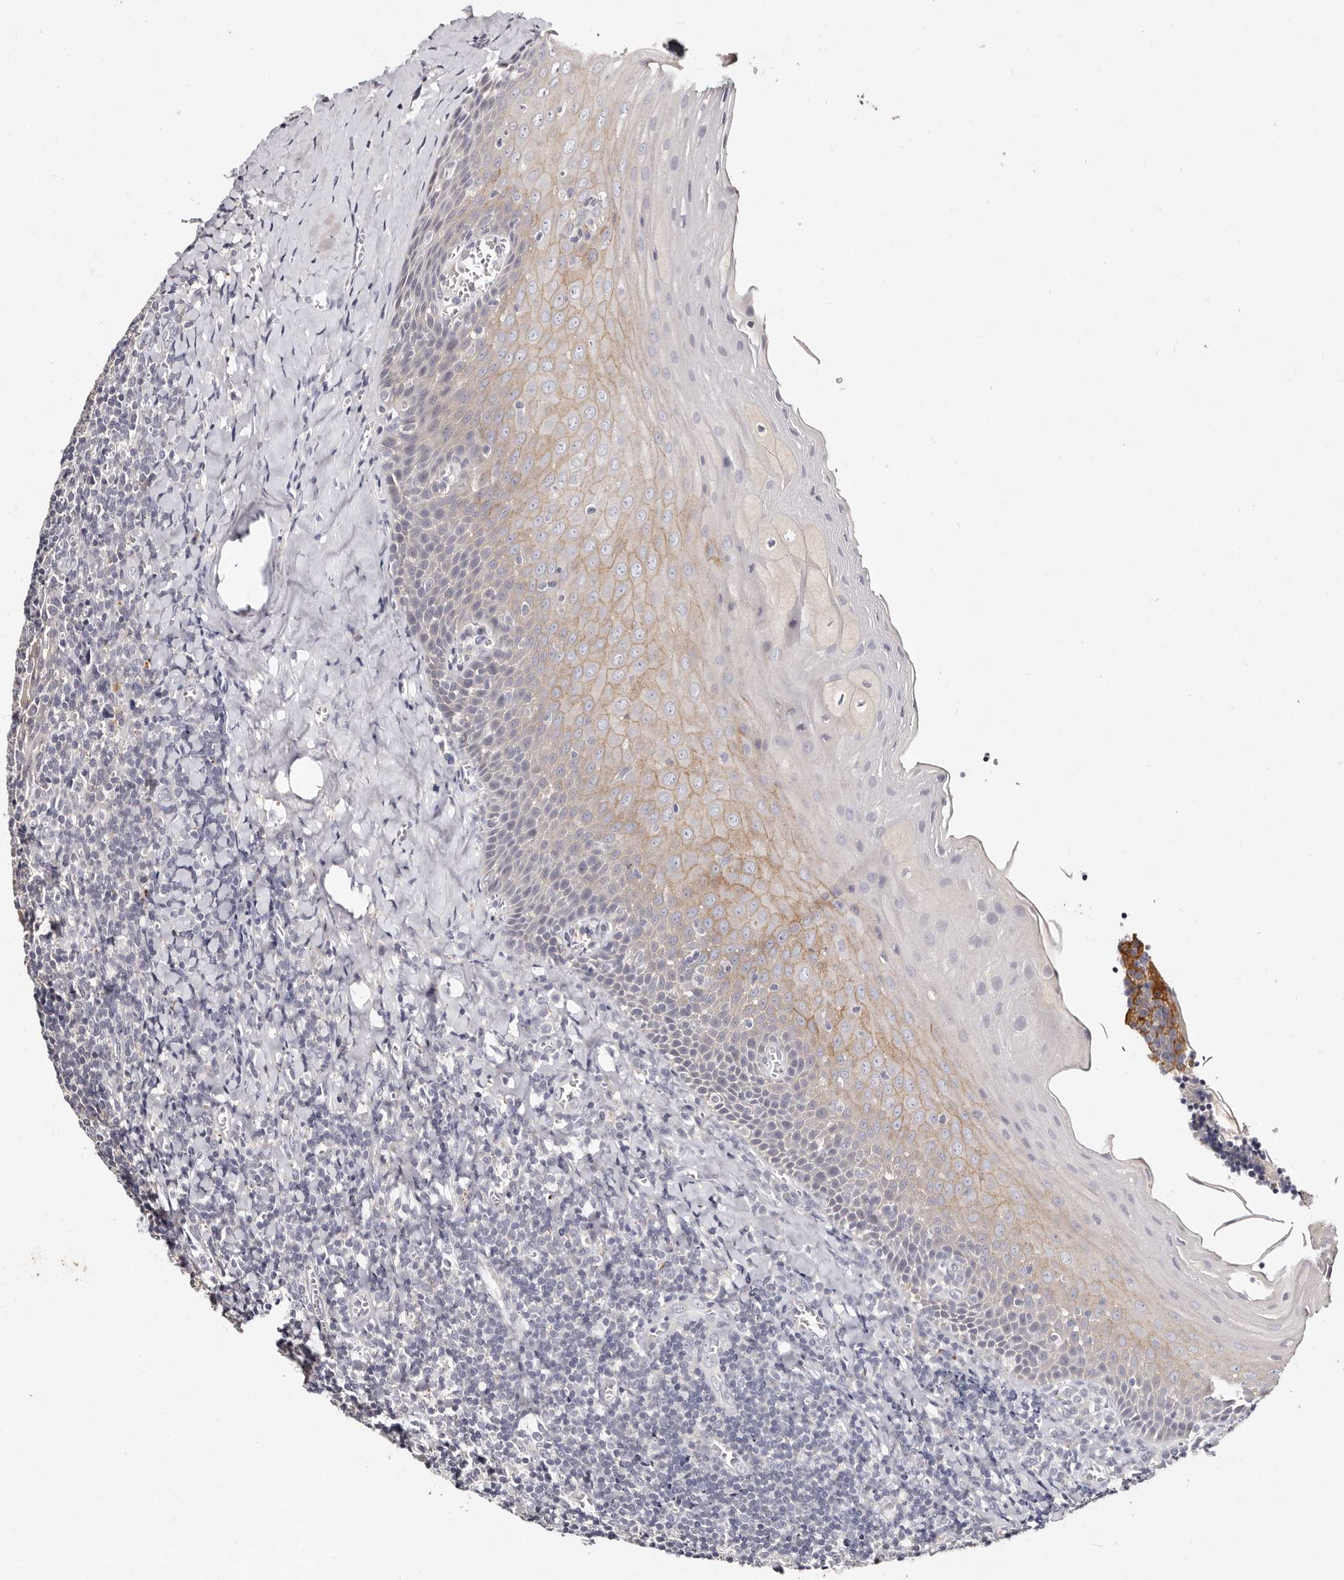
{"staining": {"intensity": "negative", "quantity": "none", "location": "none"}, "tissue": "tonsil", "cell_type": "Non-germinal center cells", "image_type": "normal", "snomed": [{"axis": "morphology", "description": "Normal tissue, NOS"}, {"axis": "topography", "description": "Tonsil"}], "caption": "An IHC image of benign tonsil is shown. There is no staining in non-germinal center cells of tonsil.", "gene": "MRPS33", "patient": {"sex": "male", "age": 27}}